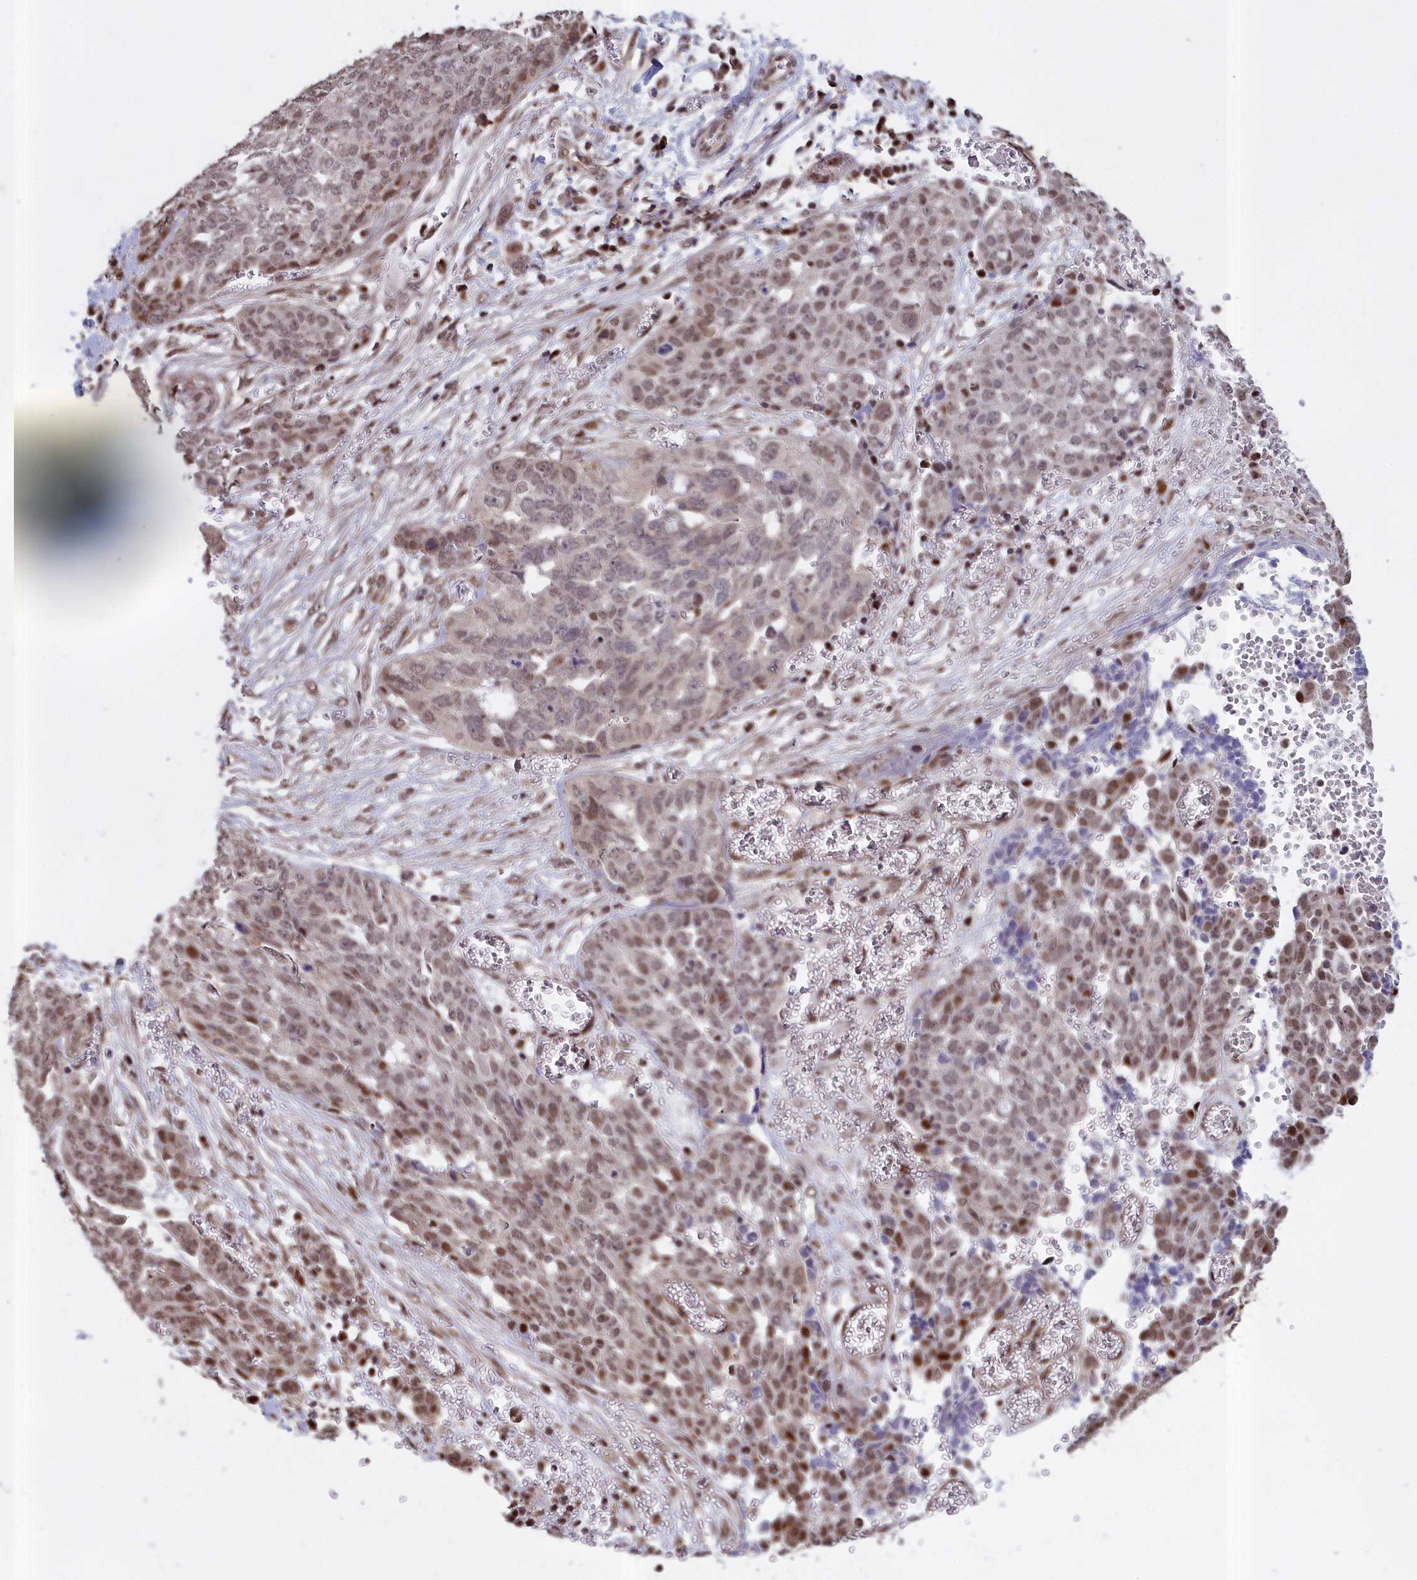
{"staining": {"intensity": "moderate", "quantity": ">75%", "location": "nuclear"}, "tissue": "ovarian cancer", "cell_type": "Tumor cells", "image_type": "cancer", "snomed": [{"axis": "morphology", "description": "Cystadenocarcinoma, serous, NOS"}, {"axis": "topography", "description": "Soft tissue"}, {"axis": "topography", "description": "Ovary"}], "caption": "High-power microscopy captured an immunohistochemistry (IHC) image of ovarian cancer, revealing moderate nuclear expression in approximately >75% of tumor cells.", "gene": "RELB", "patient": {"sex": "female", "age": 57}}